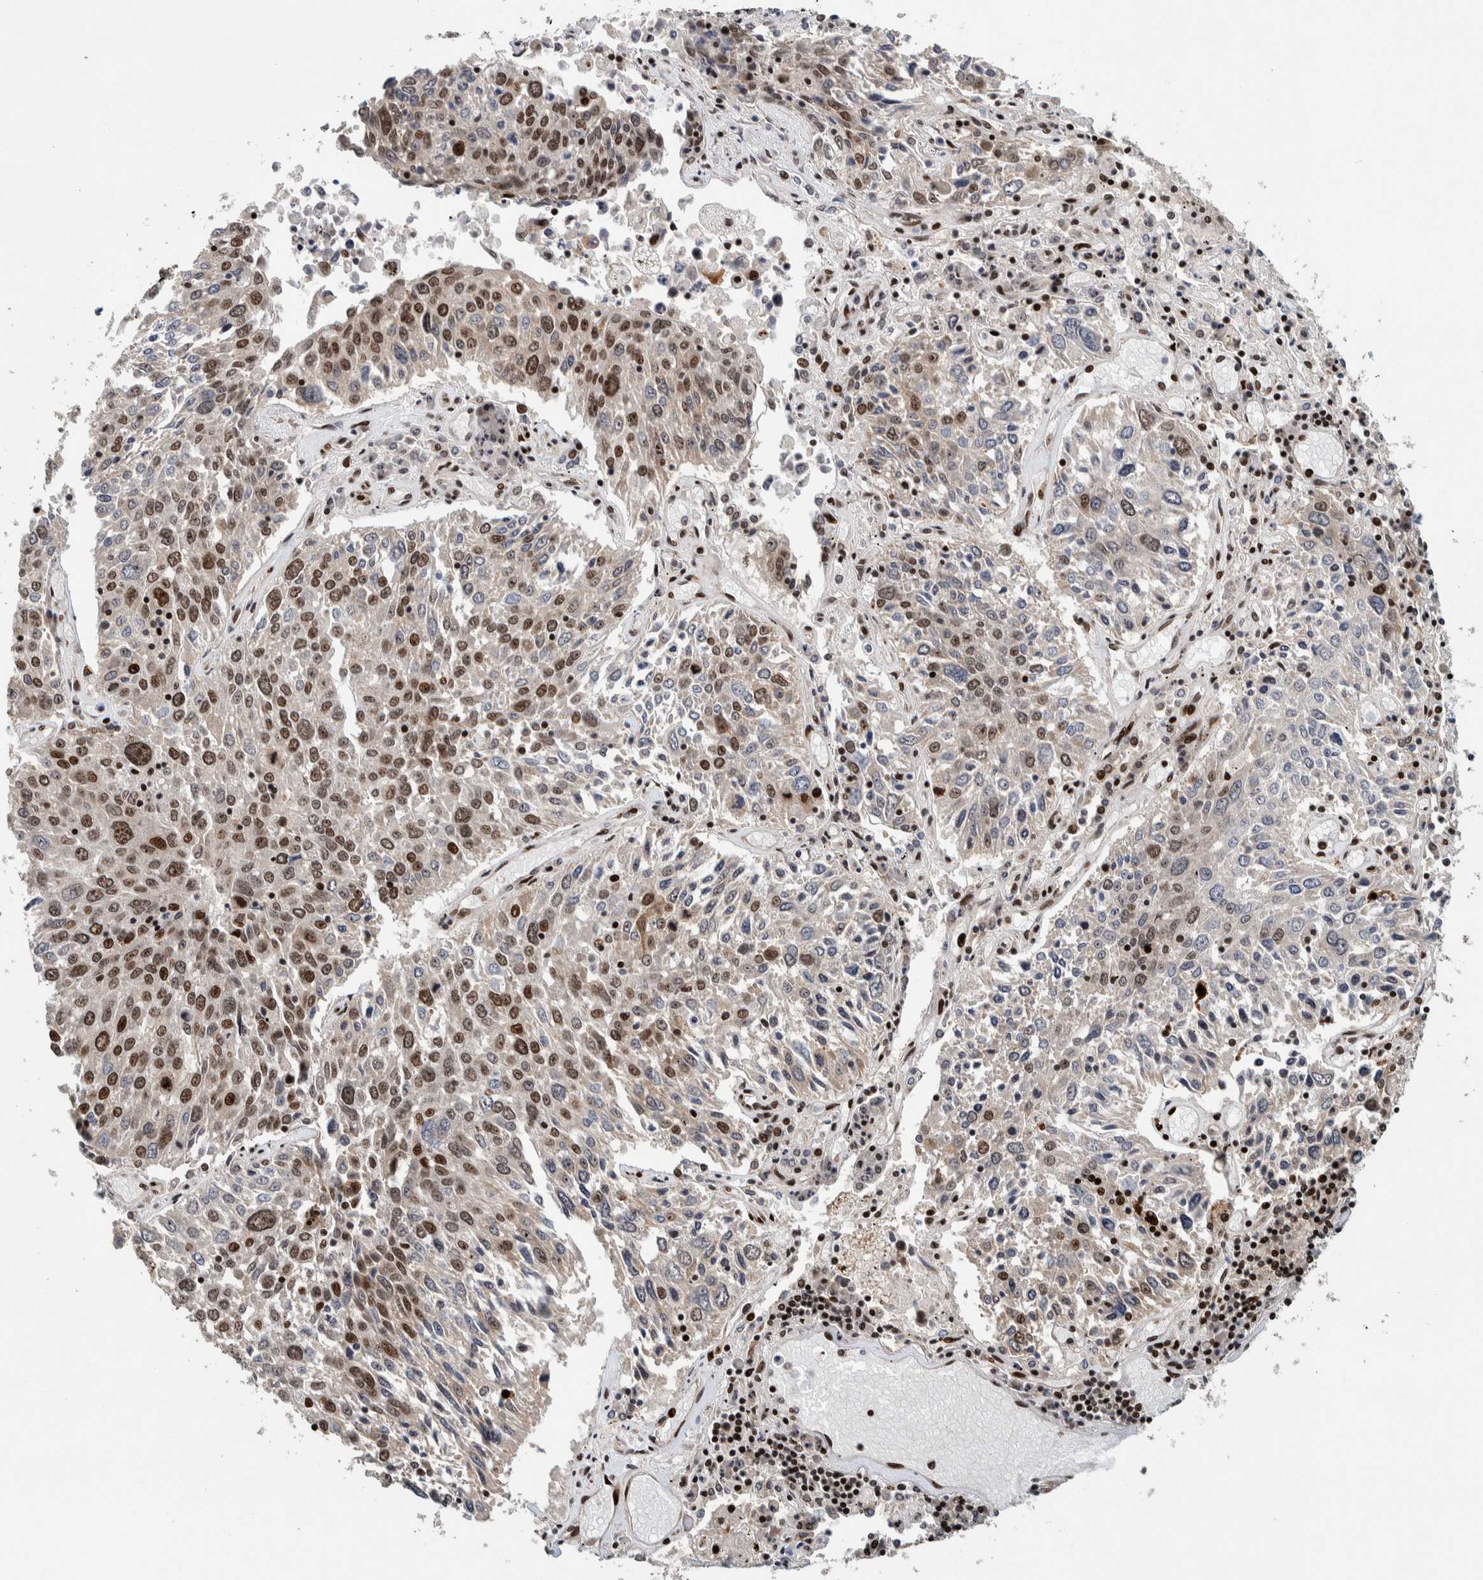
{"staining": {"intensity": "strong", "quantity": "25%-75%", "location": "nuclear"}, "tissue": "lung cancer", "cell_type": "Tumor cells", "image_type": "cancer", "snomed": [{"axis": "morphology", "description": "Squamous cell carcinoma, NOS"}, {"axis": "topography", "description": "Lung"}], "caption": "Lung cancer tissue exhibits strong nuclear staining in about 25%-75% of tumor cells, visualized by immunohistochemistry.", "gene": "CHD4", "patient": {"sex": "male", "age": 65}}